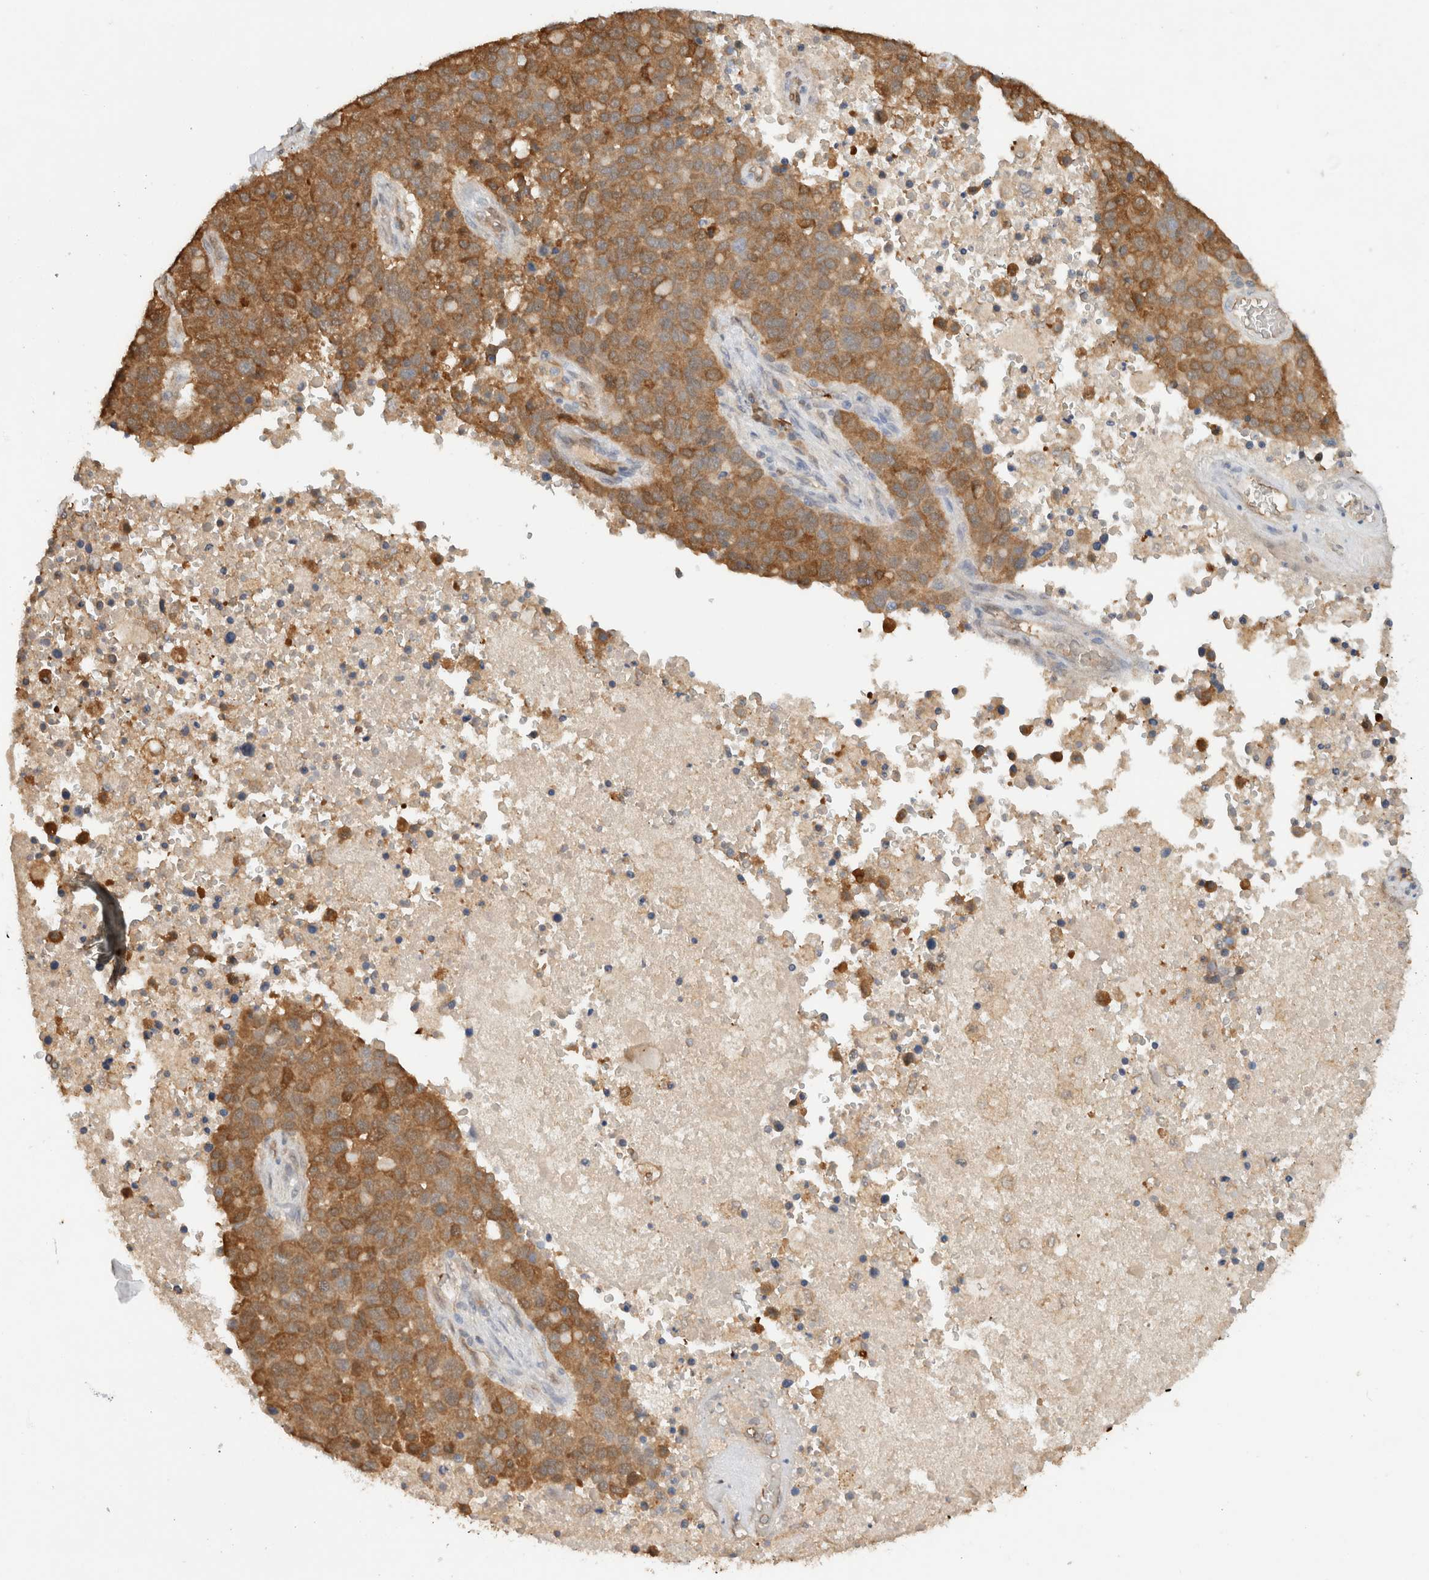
{"staining": {"intensity": "moderate", "quantity": ">75%", "location": "cytoplasmic/membranous"}, "tissue": "pancreatic cancer", "cell_type": "Tumor cells", "image_type": "cancer", "snomed": [{"axis": "morphology", "description": "Adenocarcinoma, NOS"}, {"axis": "topography", "description": "Pancreas"}], "caption": "Immunohistochemical staining of human pancreatic cancer reveals medium levels of moderate cytoplasmic/membranous staining in about >75% of tumor cells.", "gene": "CA13", "patient": {"sex": "female", "age": 61}}